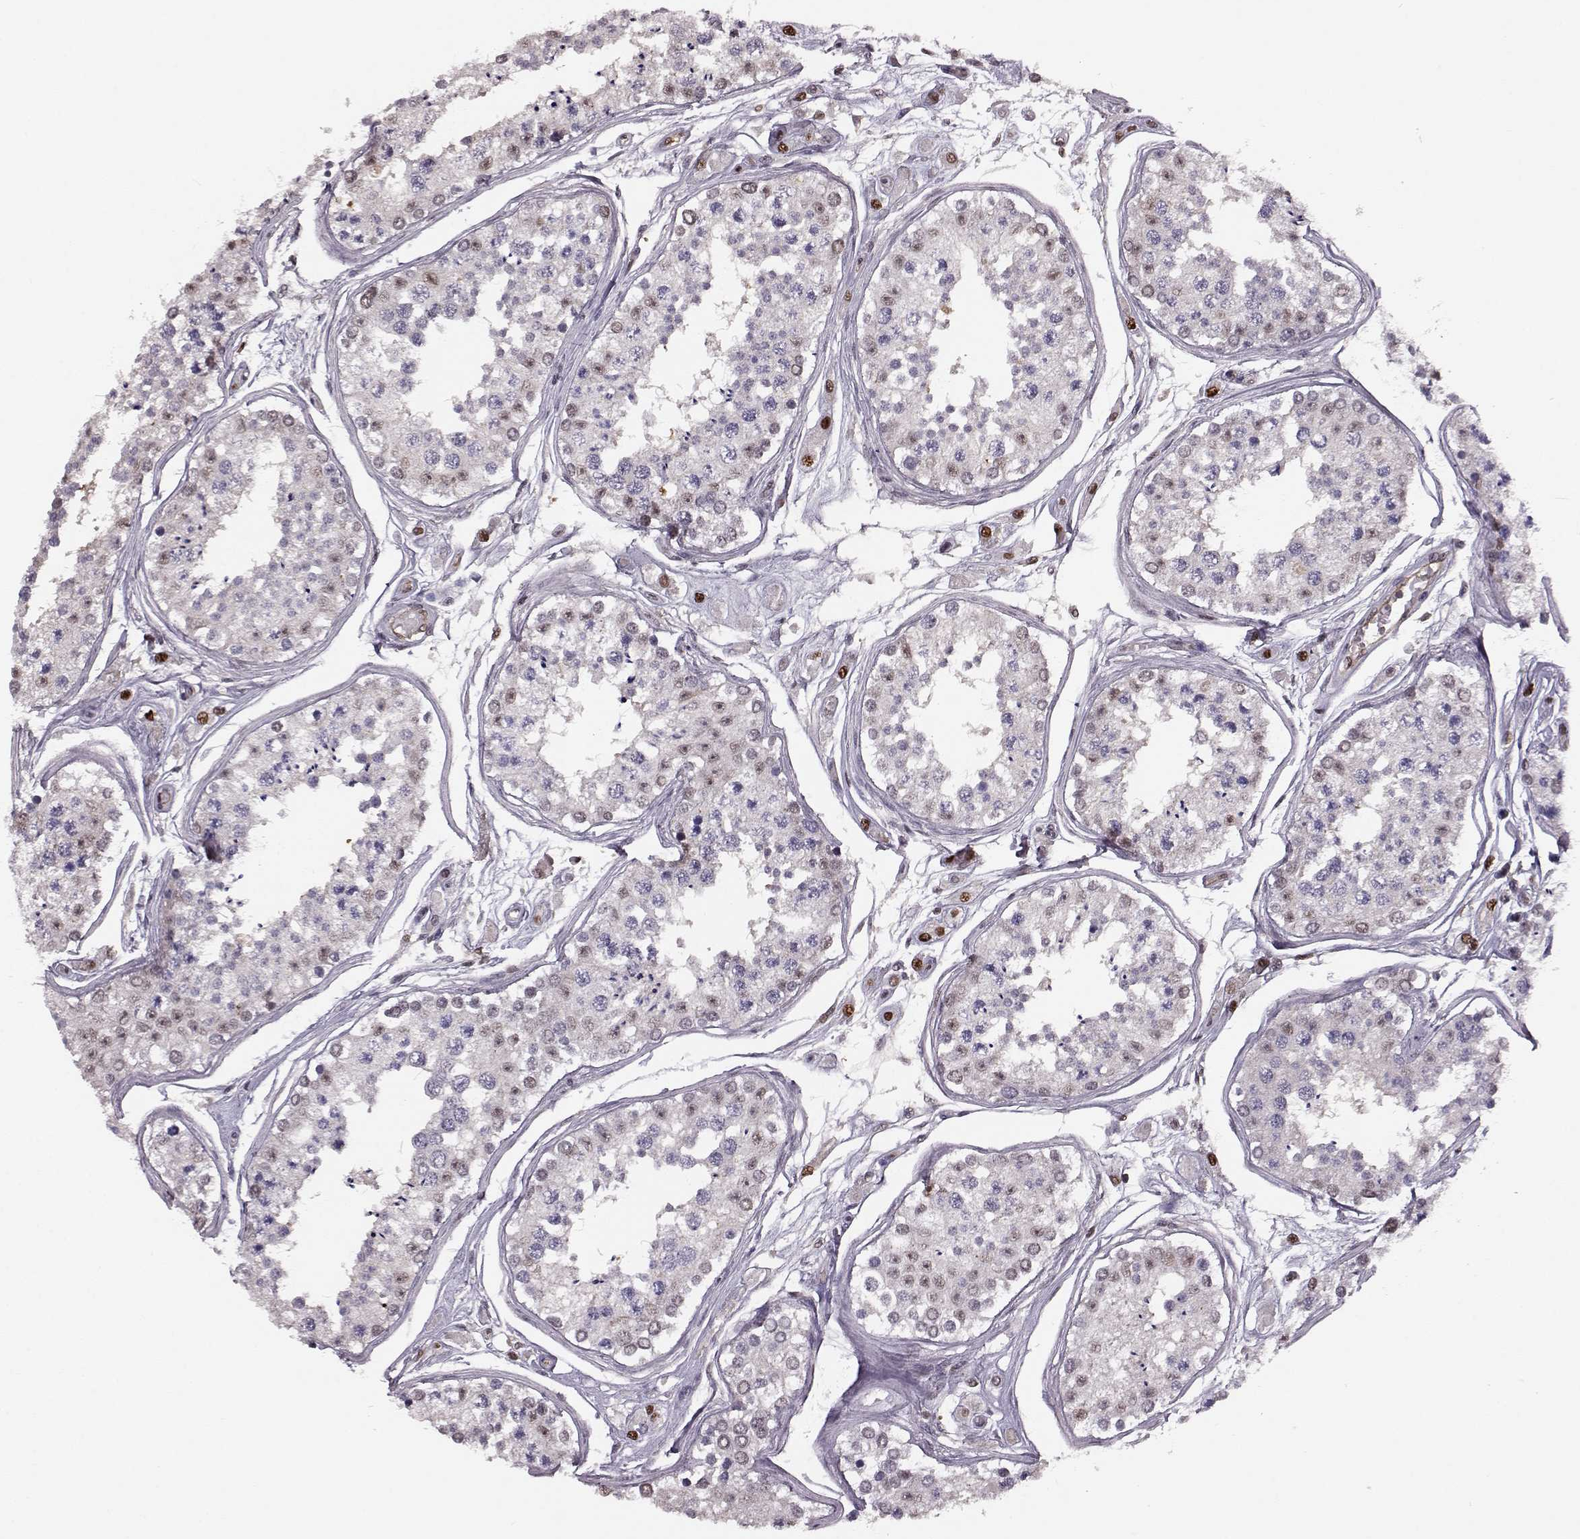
{"staining": {"intensity": "weak", "quantity": "<25%", "location": "nuclear"}, "tissue": "testis", "cell_type": "Cells in seminiferous ducts", "image_type": "normal", "snomed": [{"axis": "morphology", "description": "Normal tissue, NOS"}, {"axis": "topography", "description": "Testis"}], "caption": "High power microscopy photomicrograph of an IHC photomicrograph of unremarkable testis, revealing no significant expression in cells in seminiferous ducts.", "gene": "KLF6", "patient": {"sex": "male", "age": 25}}